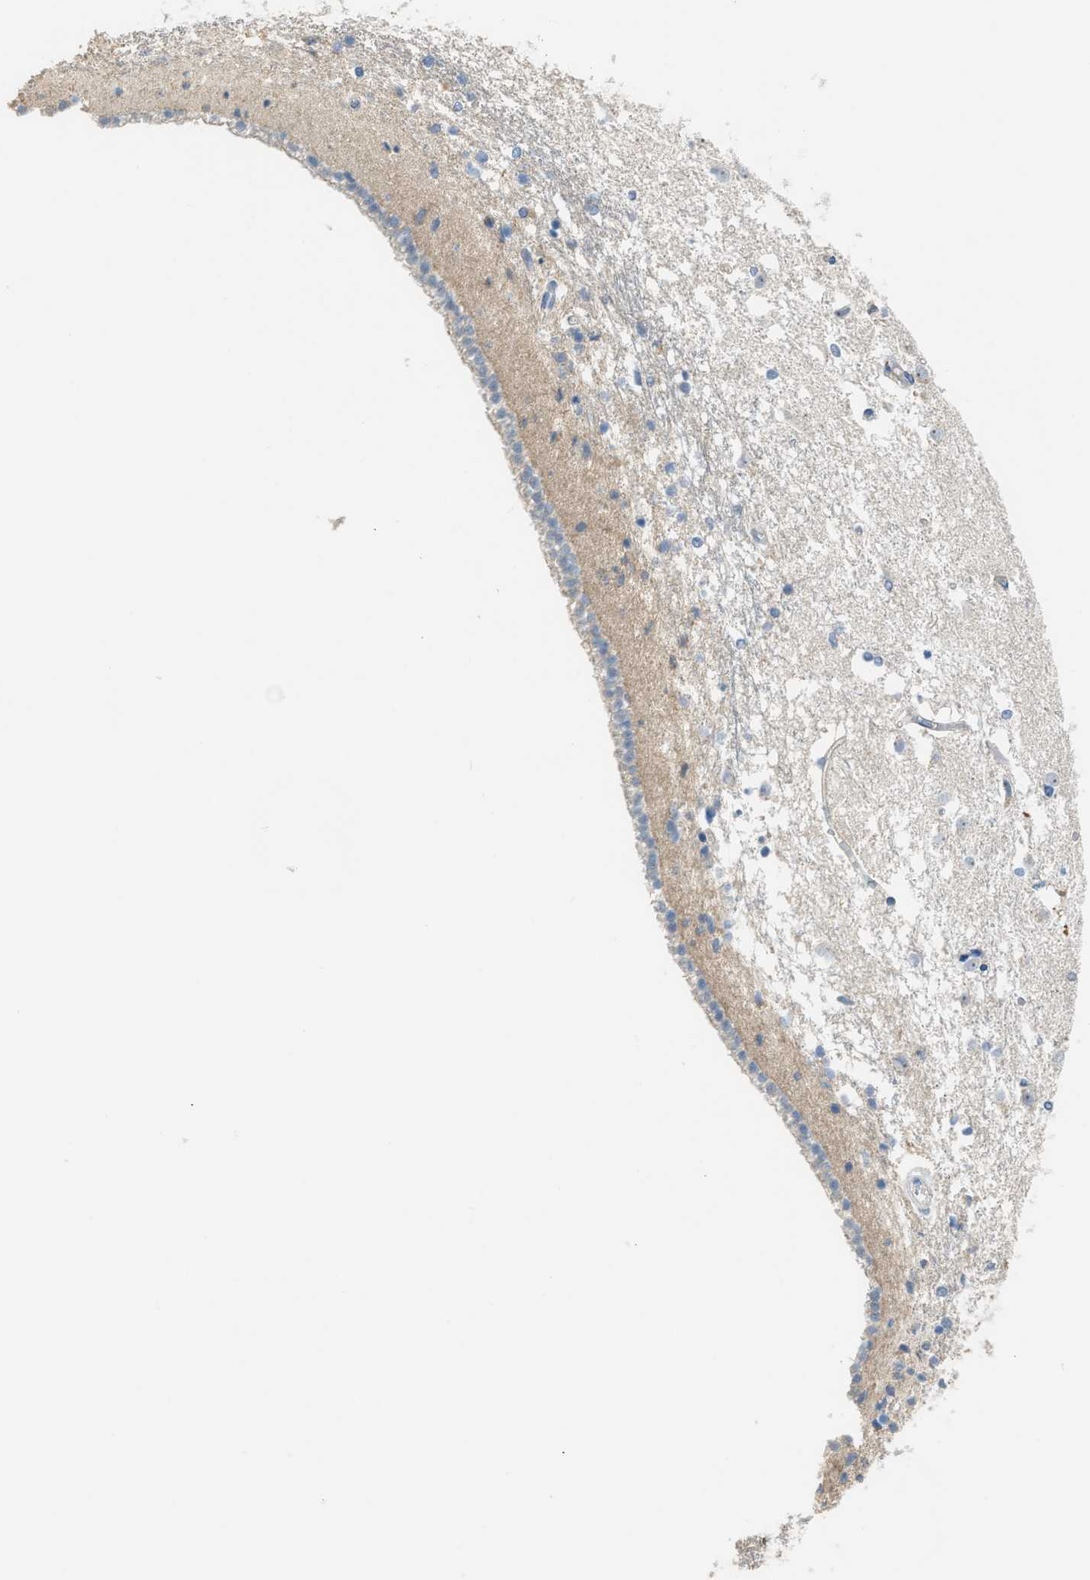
{"staining": {"intensity": "negative", "quantity": "none", "location": "none"}, "tissue": "caudate", "cell_type": "Glial cells", "image_type": "normal", "snomed": [{"axis": "morphology", "description": "Normal tissue, NOS"}, {"axis": "topography", "description": "Lateral ventricle wall"}], "caption": "Immunohistochemistry (IHC) image of normal caudate: human caudate stained with DAB (3,3'-diaminobenzidine) exhibits no significant protein expression in glial cells.", "gene": "TMEM154", "patient": {"sex": "male", "age": 45}}